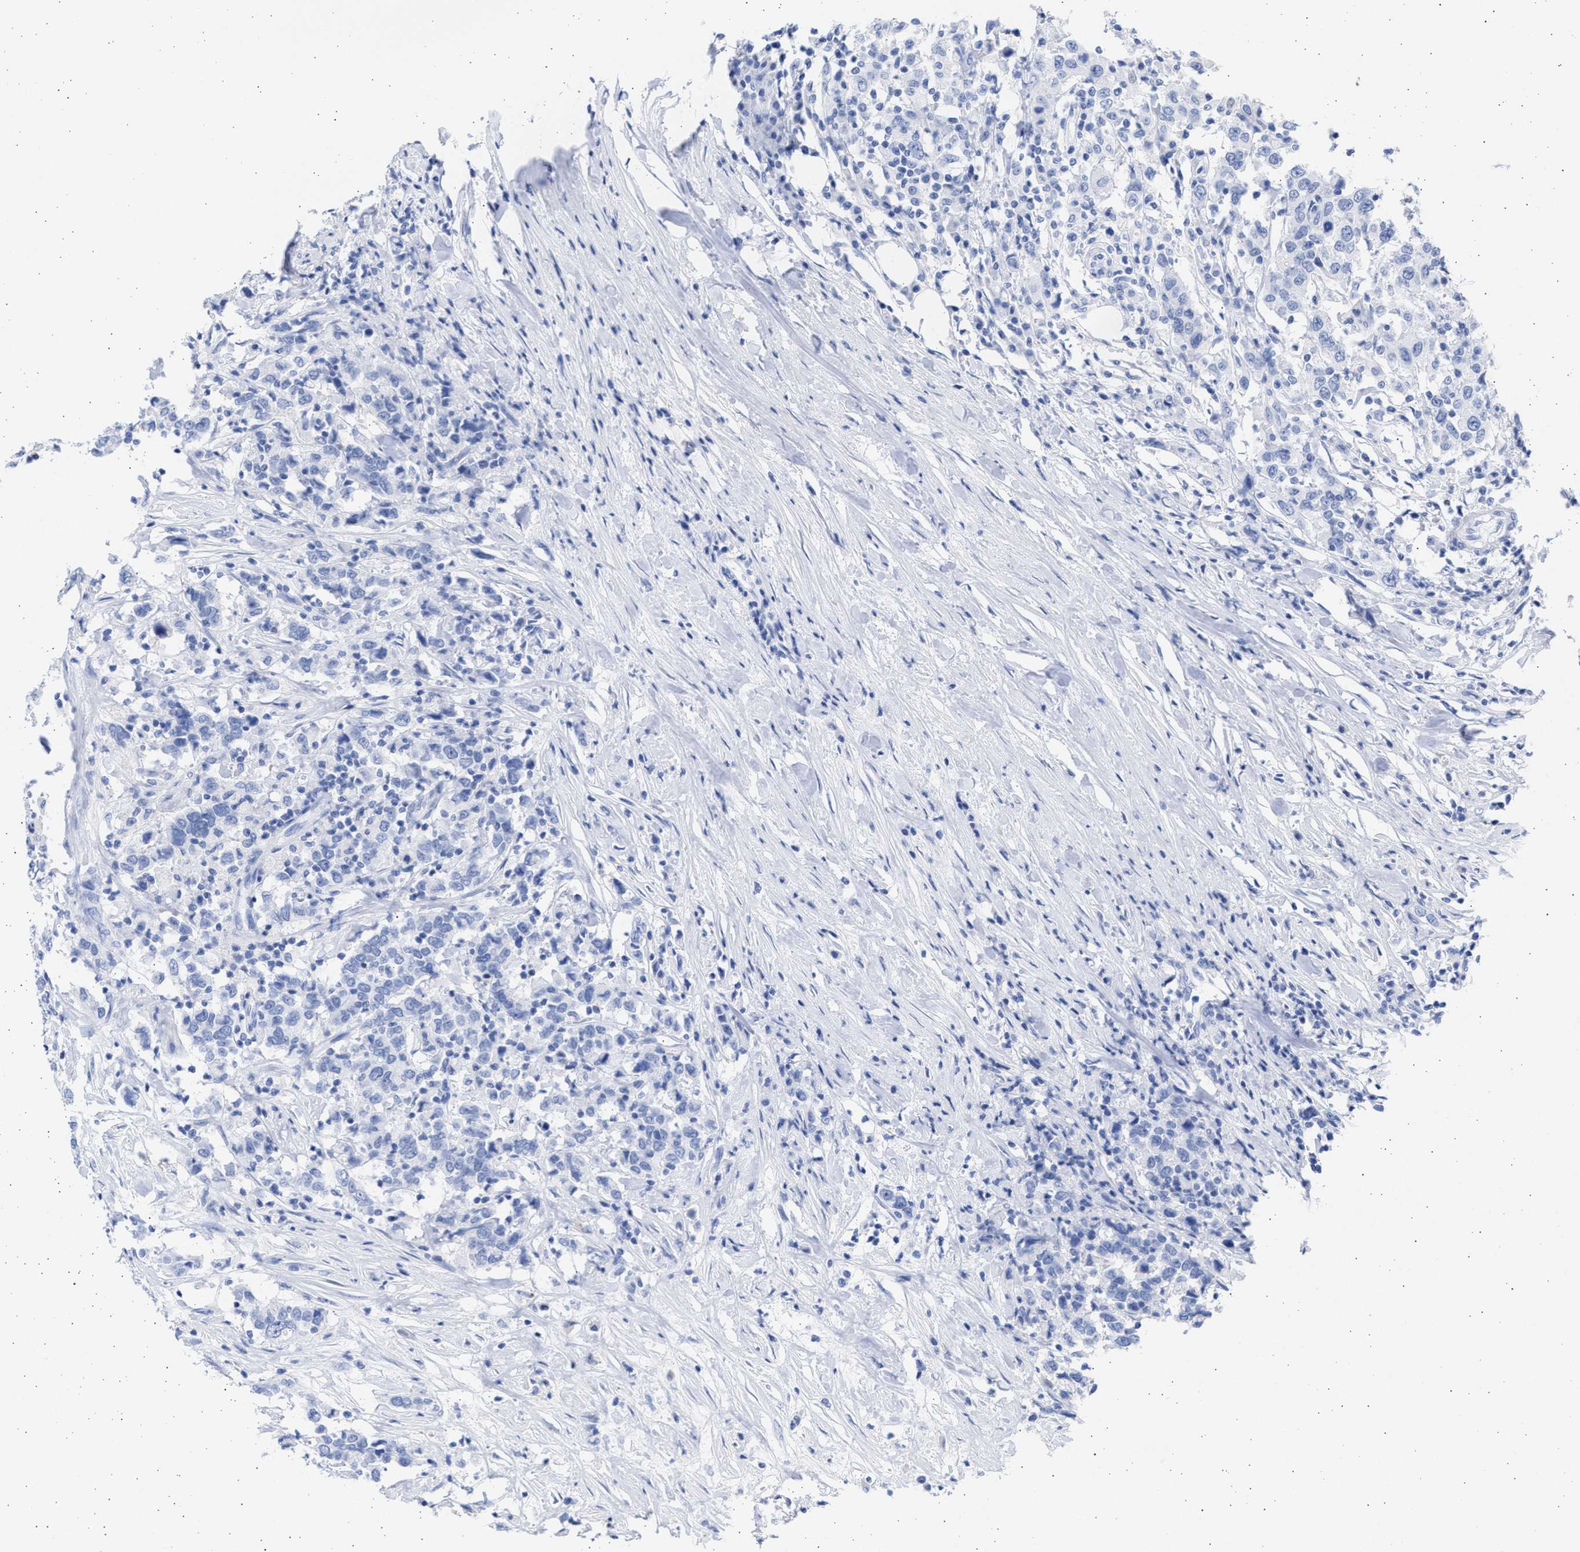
{"staining": {"intensity": "negative", "quantity": "none", "location": "none"}, "tissue": "urothelial cancer", "cell_type": "Tumor cells", "image_type": "cancer", "snomed": [{"axis": "morphology", "description": "Urothelial carcinoma, High grade"}, {"axis": "topography", "description": "Urinary bladder"}], "caption": "Immunohistochemistry image of high-grade urothelial carcinoma stained for a protein (brown), which exhibits no staining in tumor cells. (Brightfield microscopy of DAB IHC at high magnification).", "gene": "ALDOC", "patient": {"sex": "male", "age": 61}}